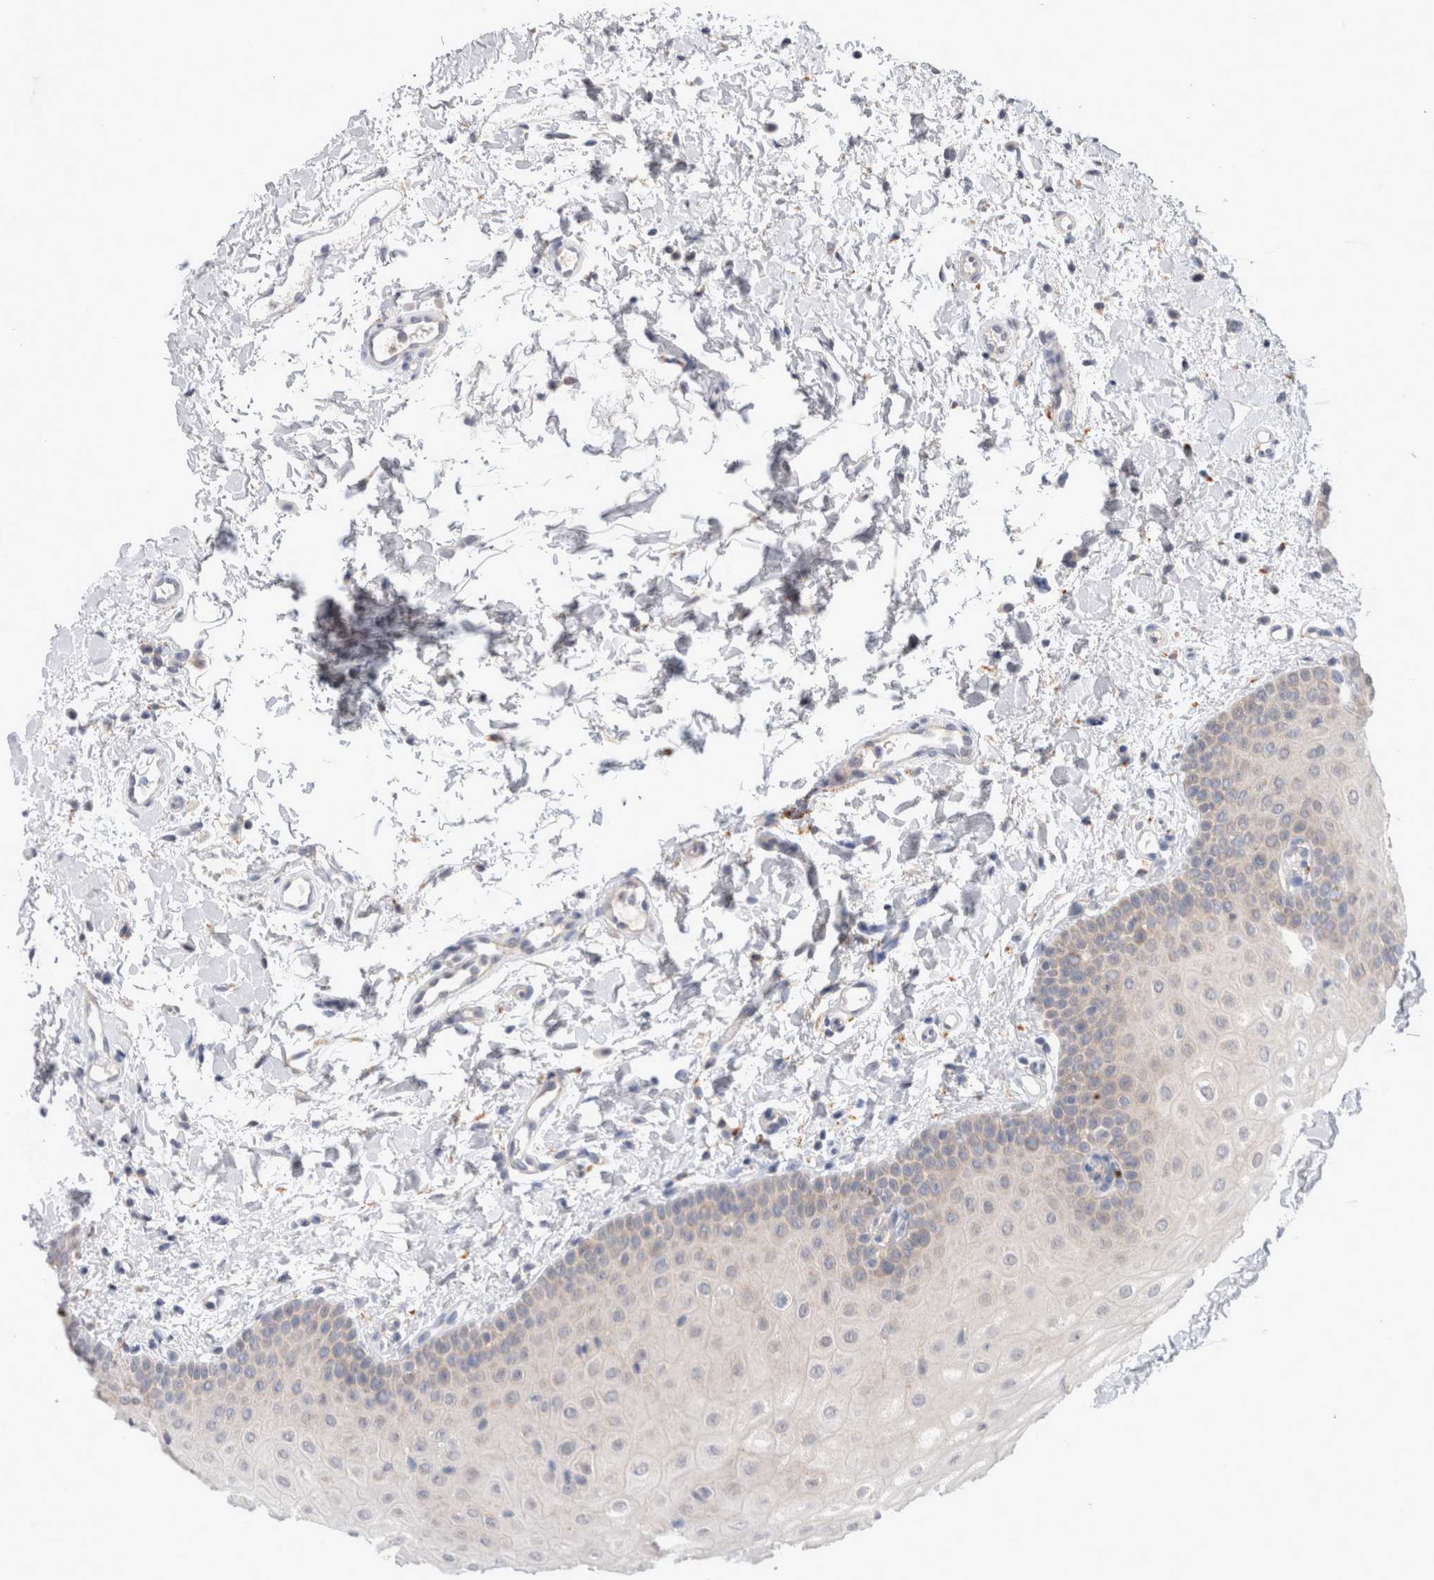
{"staining": {"intensity": "negative", "quantity": "none", "location": "none"}, "tissue": "oral mucosa", "cell_type": "Squamous epithelial cells", "image_type": "normal", "snomed": [{"axis": "morphology", "description": "Normal tissue, NOS"}, {"axis": "topography", "description": "Skin"}, {"axis": "topography", "description": "Oral tissue"}], "caption": "IHC of unremarkable oral mucosa exhibits no staining in squamous epithelial cells.", "gene": "MRPL37", "patient": {"sex": "male", "age": 84}}